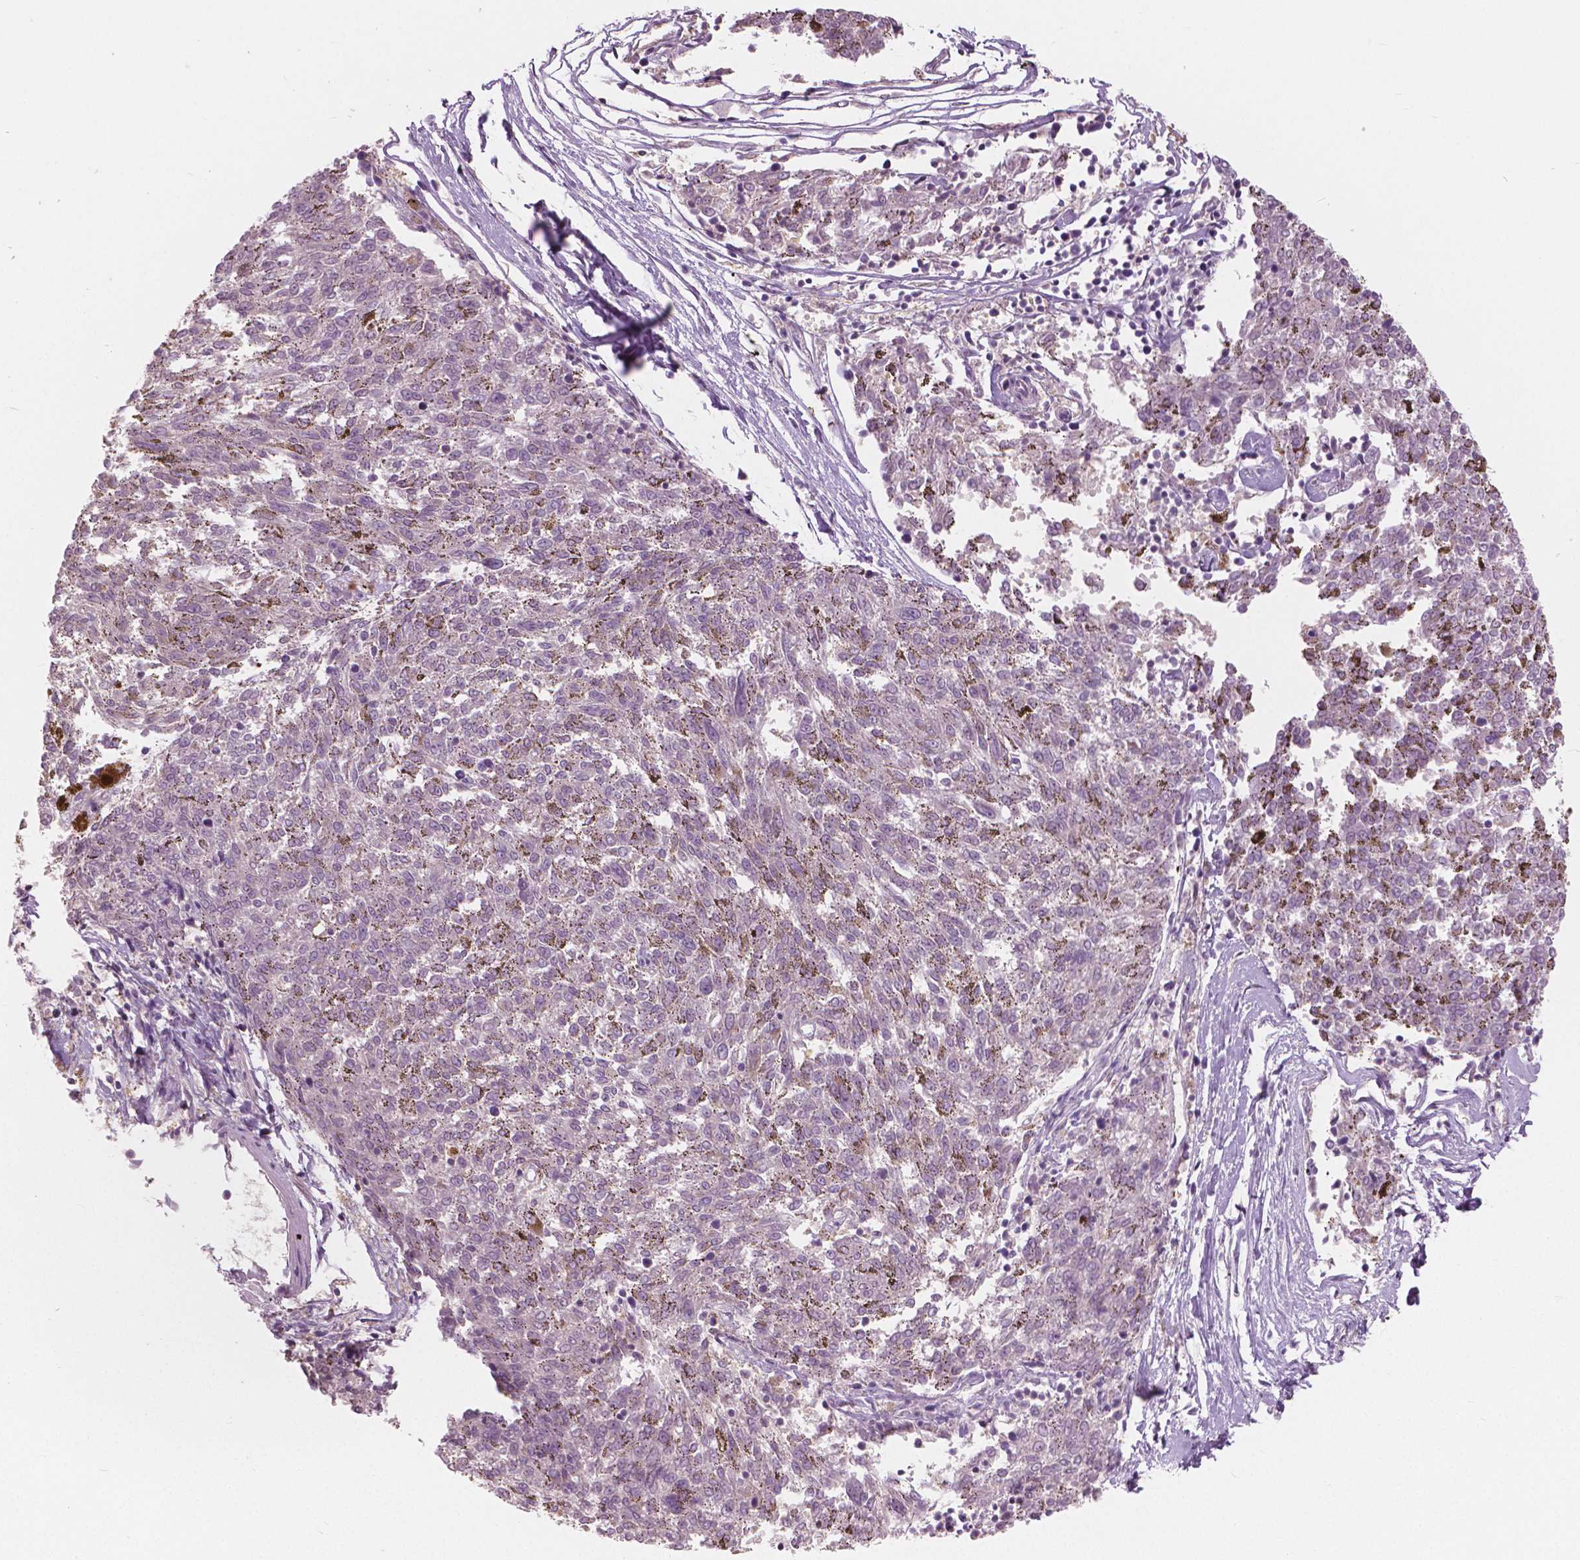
{"staining": {"intensity": "negative", "quantity": "none", "location": "none"}, "tissue": "melanoma", "cell_type": "Tumor cells", "image_type": "cancer", "snomed": [{"axis": "morphology", "description": "Malignant melanoma, NOS"}, {"axis": "topography", "description": "Skin"}], "caption": "The histopathology image exhibits no significant staining in tumor cells of melanoma. (Stains: DAB immunohistochemistry (IHC) with hematoxylin counter stain, Microscopy: brightfield microscopy at high magnification).", "gene": "GALM", "patient": {"sex": "female", "age": 72}}